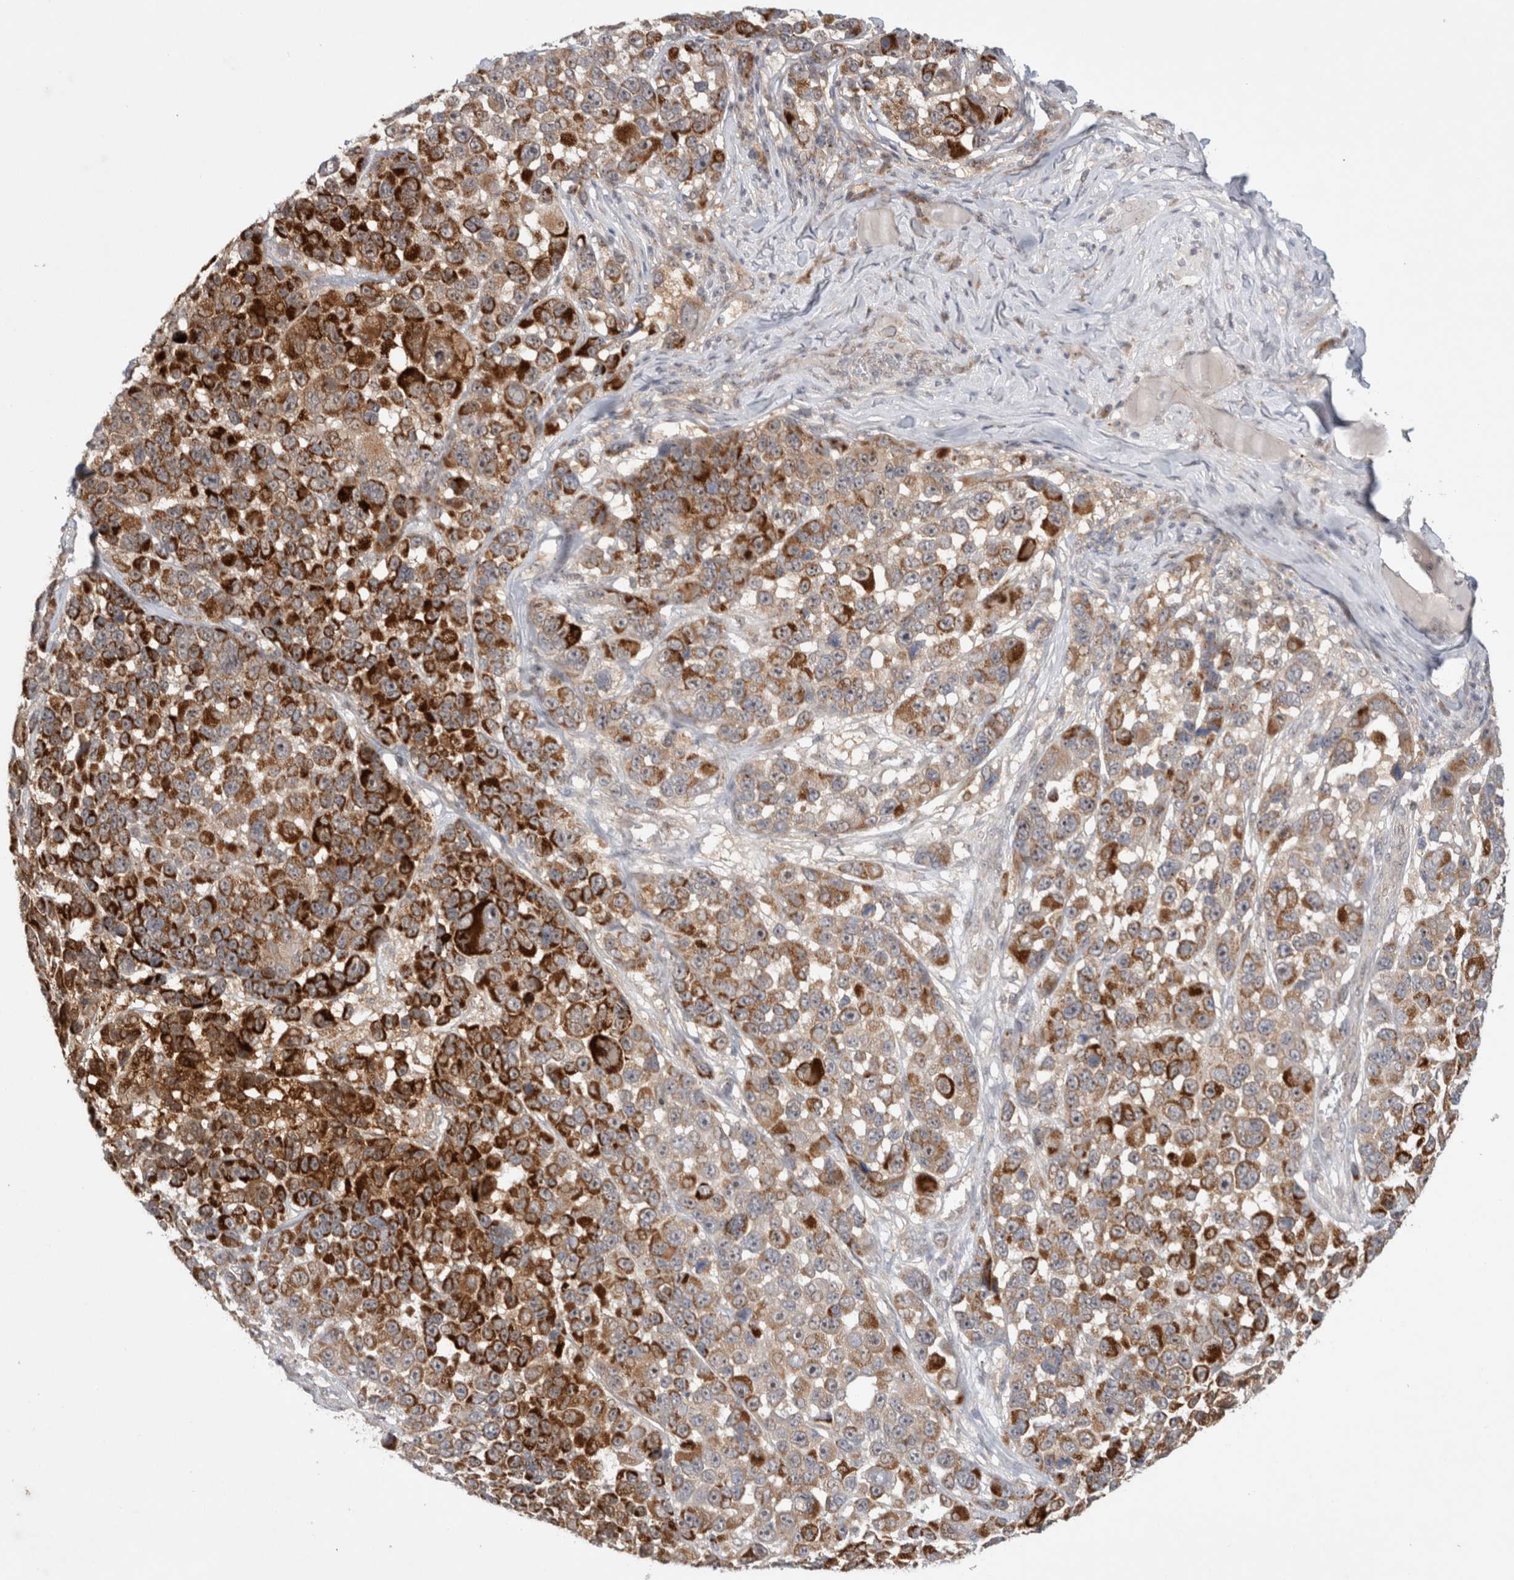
{"staining": {"intensity": "moderate", "quantity": ">75%", "location": "cytoplasmic/membranous"}, "tissue": "melanoma", "cell_type": "Tumor cells", "image_type": "cancer", "snomed": [{"axis": "morphology", "description": "Malignant melanoma, NOS"}, {"axis": "topography", "description": "Skin"}], "caption": "A histopathology image of human malignant melanoma stained for a protein demonstrates moderate cytoplasmic/membranous brown staining in tumor cells.", "gene": "SLC29A1", "patient": {"sex": "male", "age": 53}}